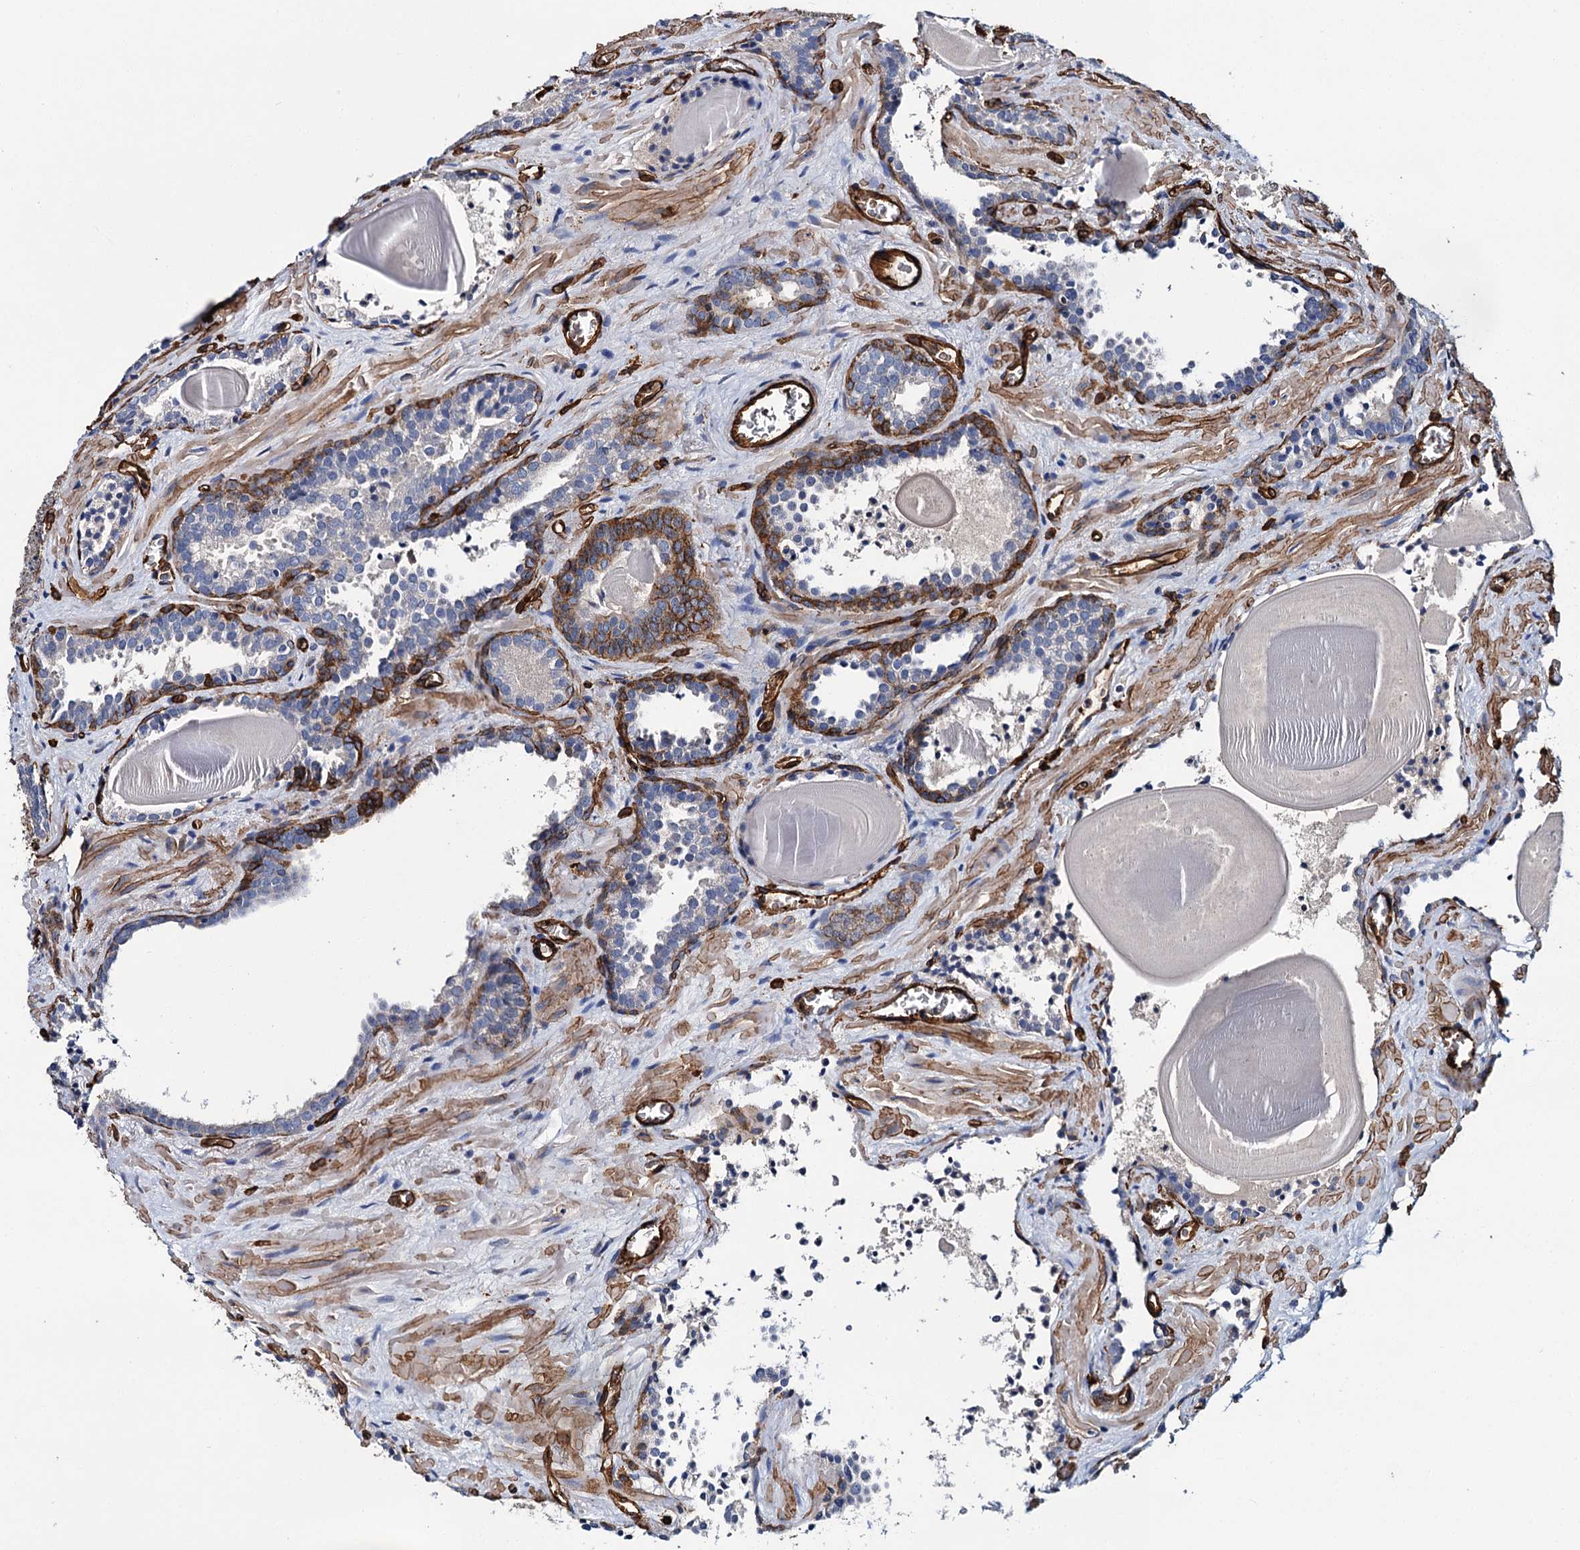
{"staining": {"intensity": "moderate", "quantity": "<25%", "location": "cytoplasmic/membranous"}, "tissue": "prostate cancer", "cell_type": "Tumor cells", "image_type": "cancer", "snomed": [{"axis": "morphology", "description": "Adenocarcinoma, High grade"}, {"axis": "topography", "description": "Prostate"}], "caption": "A micrograph showing moderate cytoplasmic/membranous positivity in about <25% of tumor cells in prostate adenocarcinoma (high-grade), as visualized by brown immunohistochemical staining.", "gene": "CACNA1C", "patient": {"sex": "male", "age": 66}}